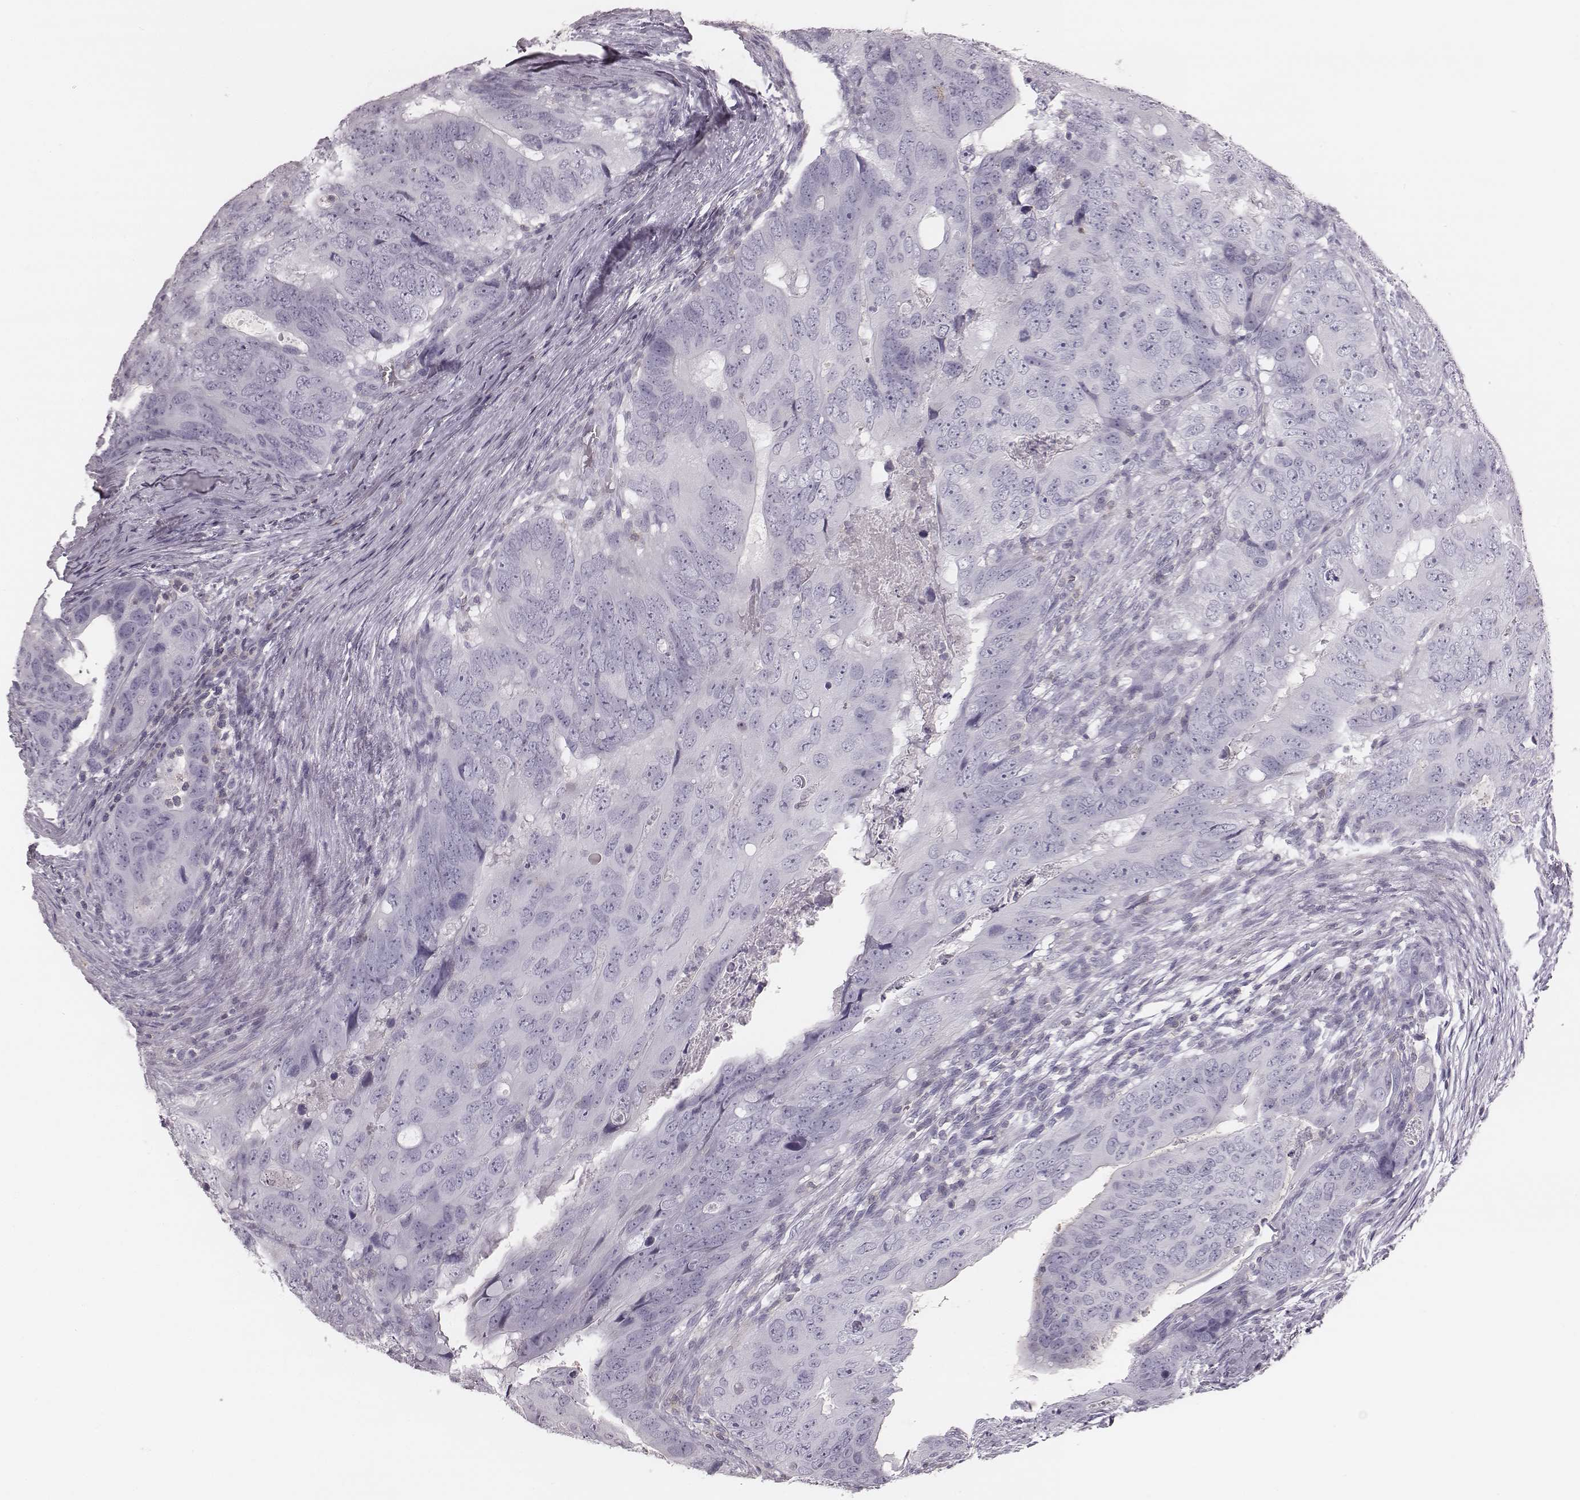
{"staining": {"intensity": "negative", "quantity": "none", "location": "none"}, "tissue": "colorectal cancer", "cell_type": "Tumor cells", "image_type": "cancer", "snomed": [{"axis": "morphology", "description": "Adenocarcinoma, NOS"}, {"axis": "topography", "description": "Colon"}], "caption": "Colorectal cancer (adenocarcinoma) stained for a protein using IHC demonstrates no positivity tumor cells.", "gene": "ZNF365", "patient": {"sex": "male", "age": 79}}